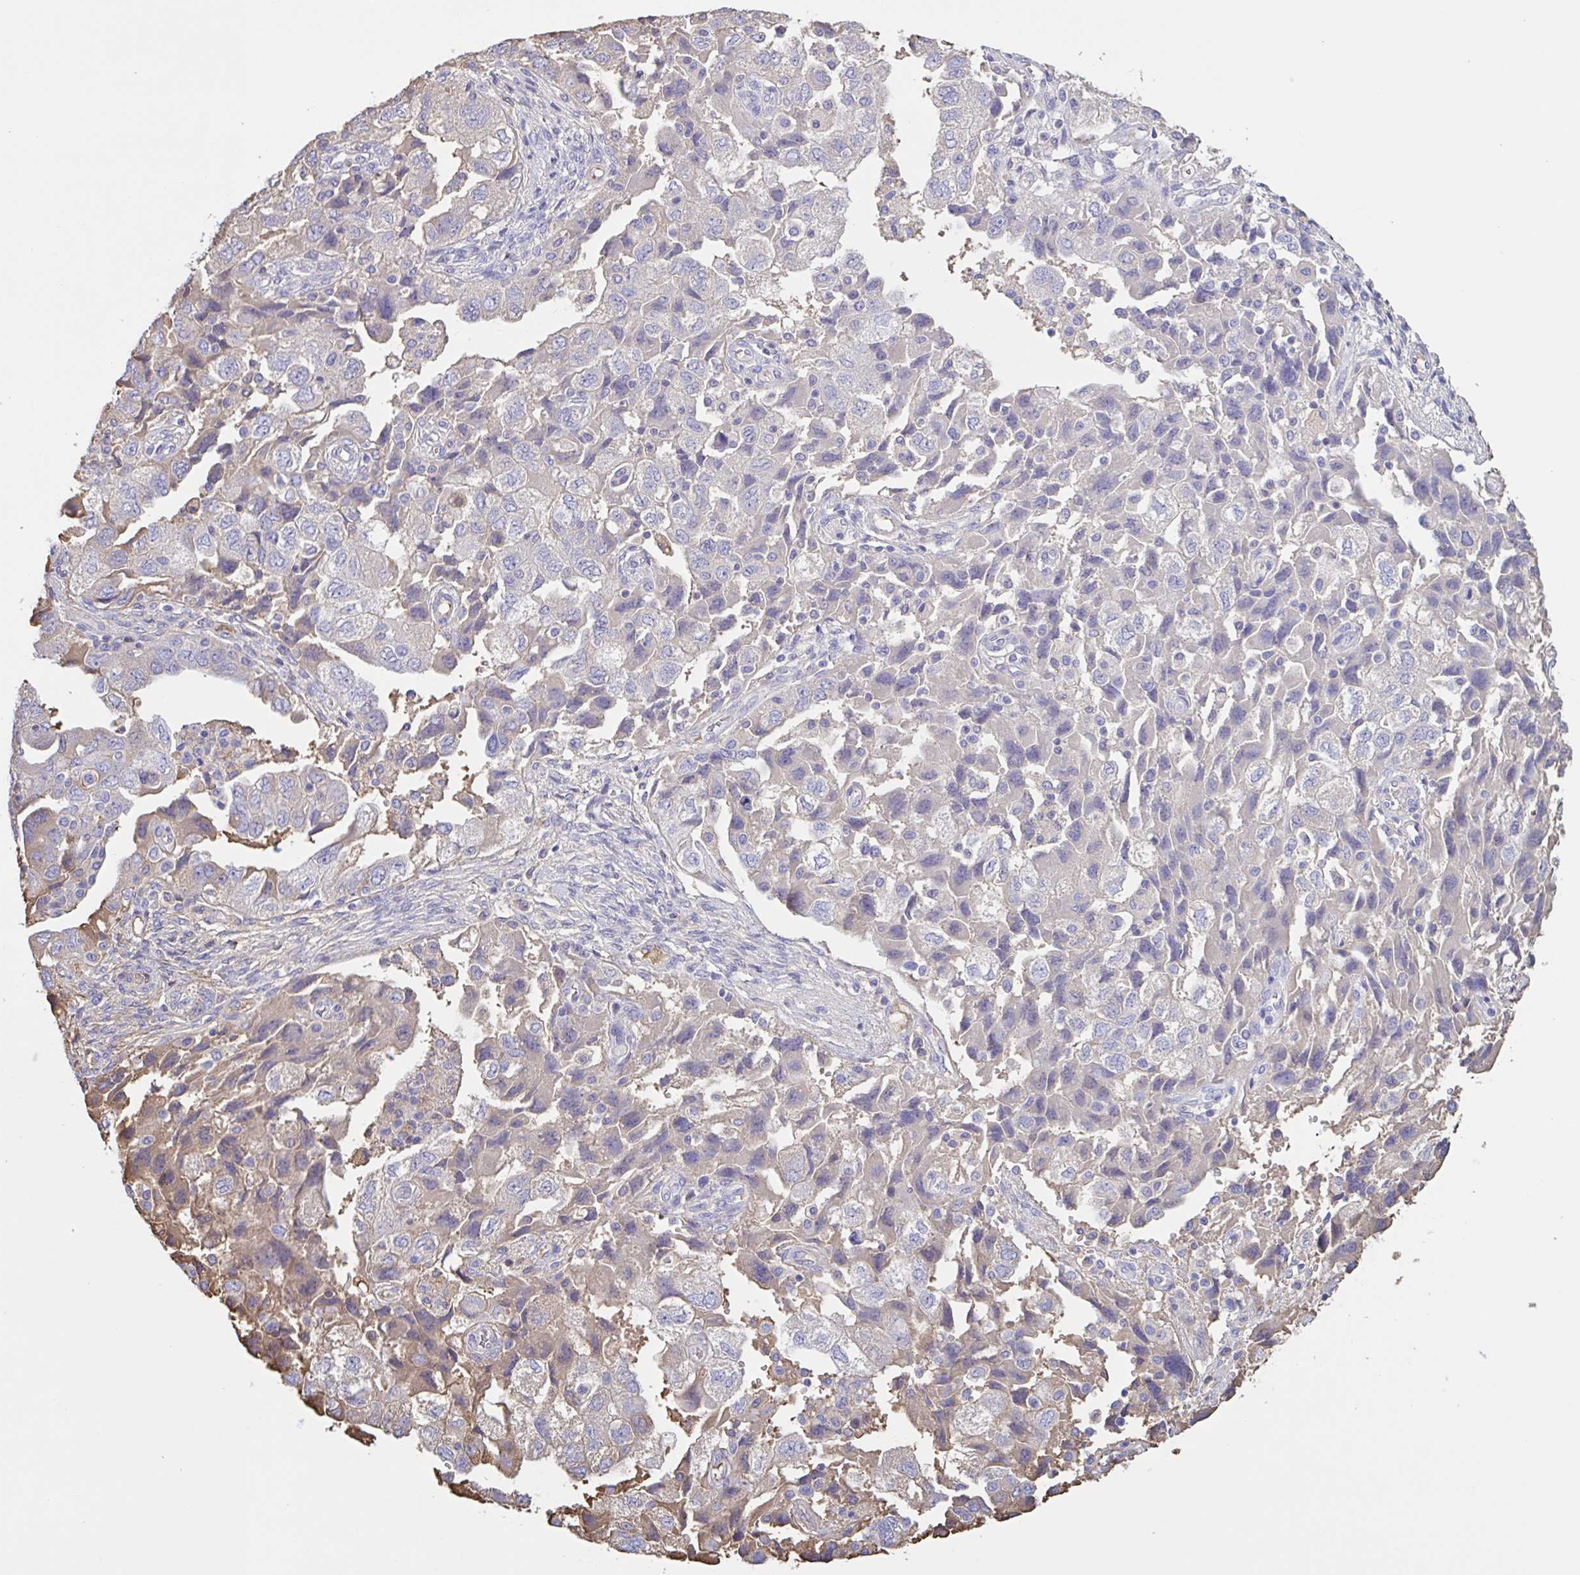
{"staining": {"intensity": "weak", "quantity": "<25%", "location": "cytoplasmic/membranous"}, "tissue": "ovarian cancer", "cell_type": "Tumor cells", "image_type": "cancer", "snomed": [{"axis": "morphology", "description": "Carcinoma, NOS"}, {"axis": "morphology", "description": "Cystadenocarcinoma, serous, NOS"}, {"axis": "topography", "description": "Ovary"}], "caption": "This is an IHC micrograph of ovarian carcinoma. There is no staining in tumor cells.", "gene": "LARGE2", "patient": {"sex": "female", "age": 69}}